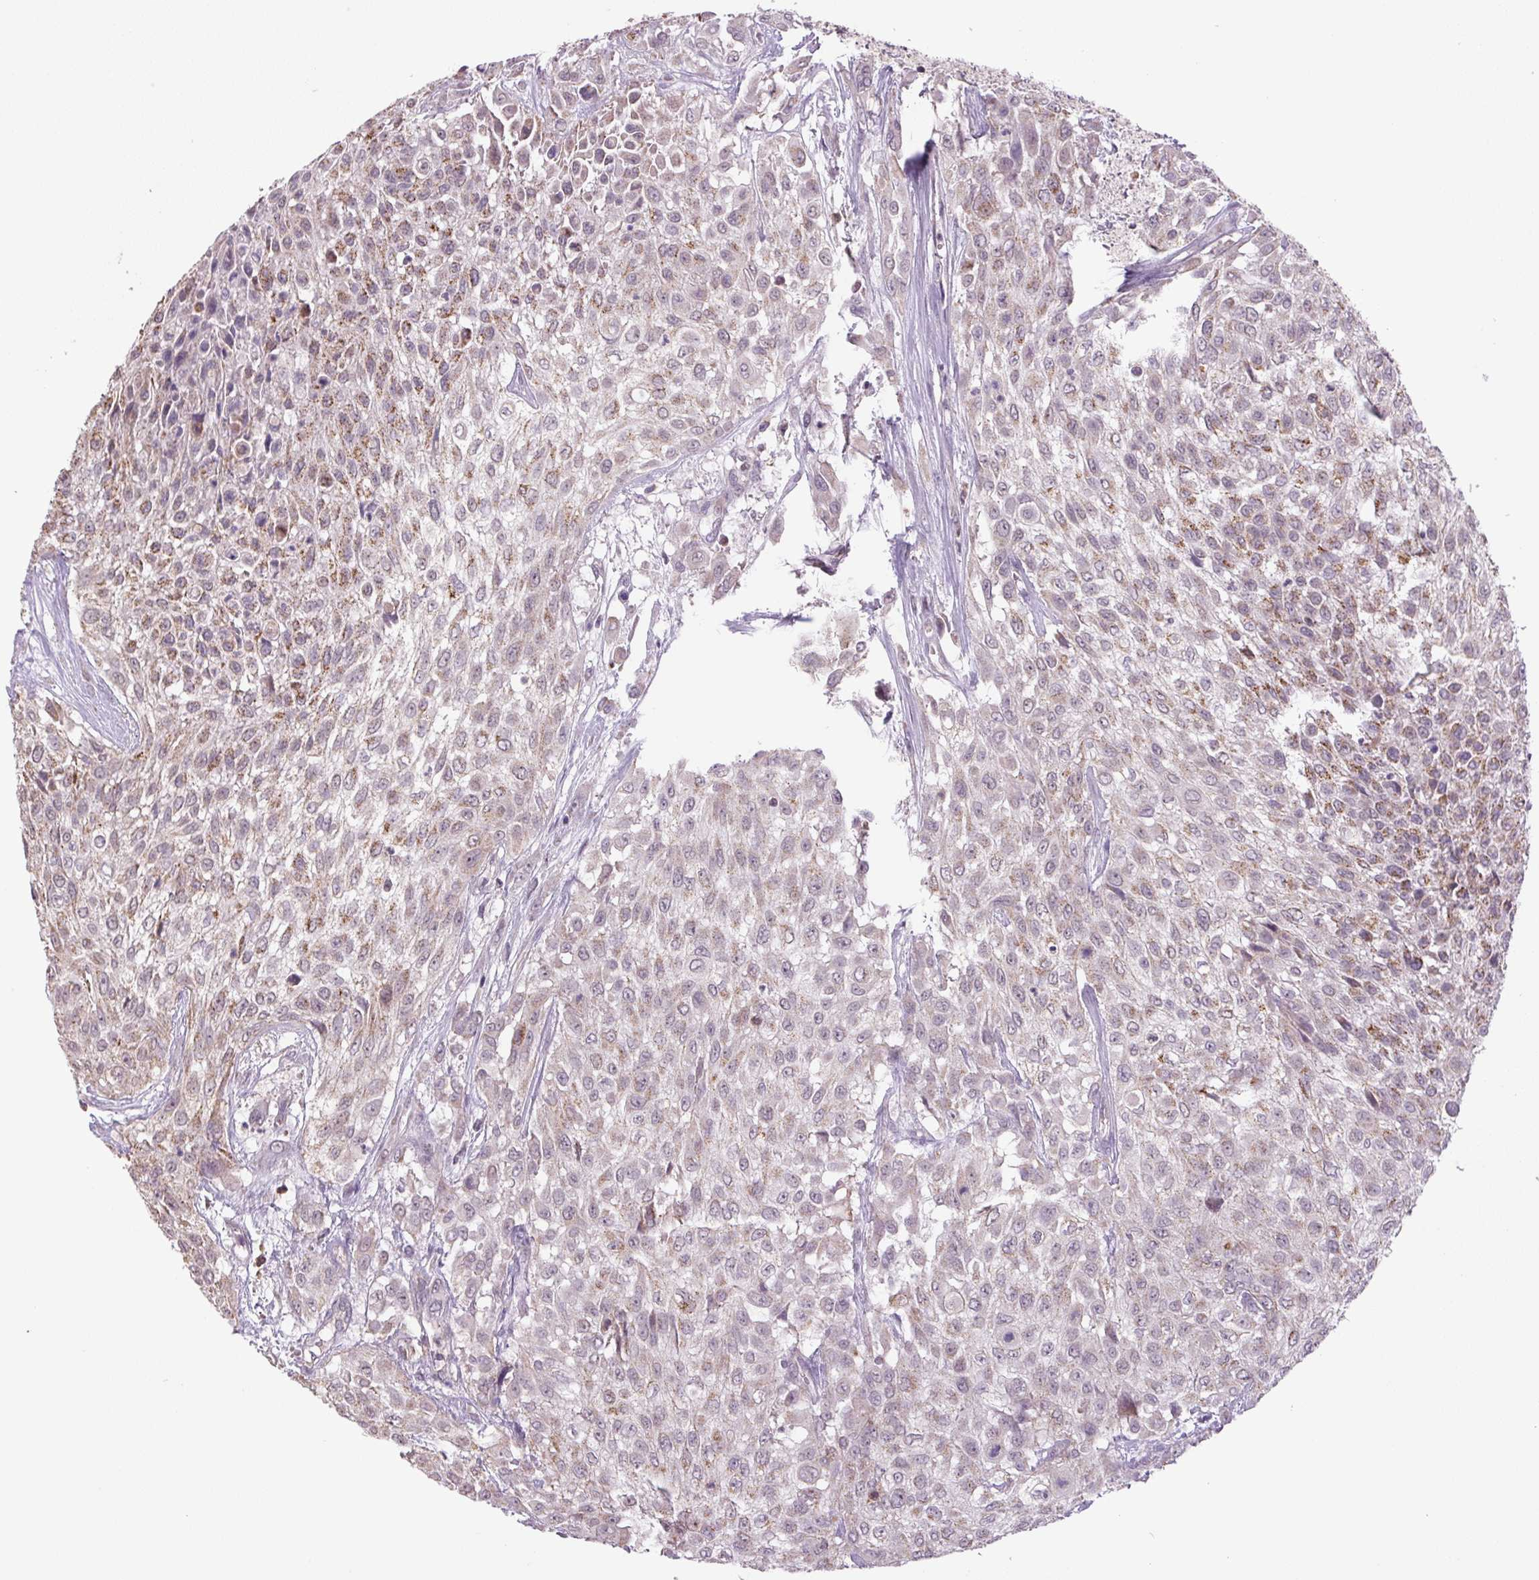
{"staining": {"intensity": "weak", "quantity": "25%-75%", "location": "cytoplasmic/membranous,nuclear"}, "tissue": "urothelial cancer", "cell_type": "Tumor cells", "image_type": "cancer", "snomed": [{"axis": "morphology", "description": "Urothelial carcinoma, High grade"}, {"axis": "topography", "description": "Urinary bladder"}], "caption": "Protein staining of urothelial cancer tissue exhibits weak cytoplasmic/membranous and nuclear positivity in about 25%-75% of tumor cells. The protein of interest is shown in brown color, while the nuclei are stained blue.", "gene": "SGF29", "patient": {"sex": "male", "age": 57}}